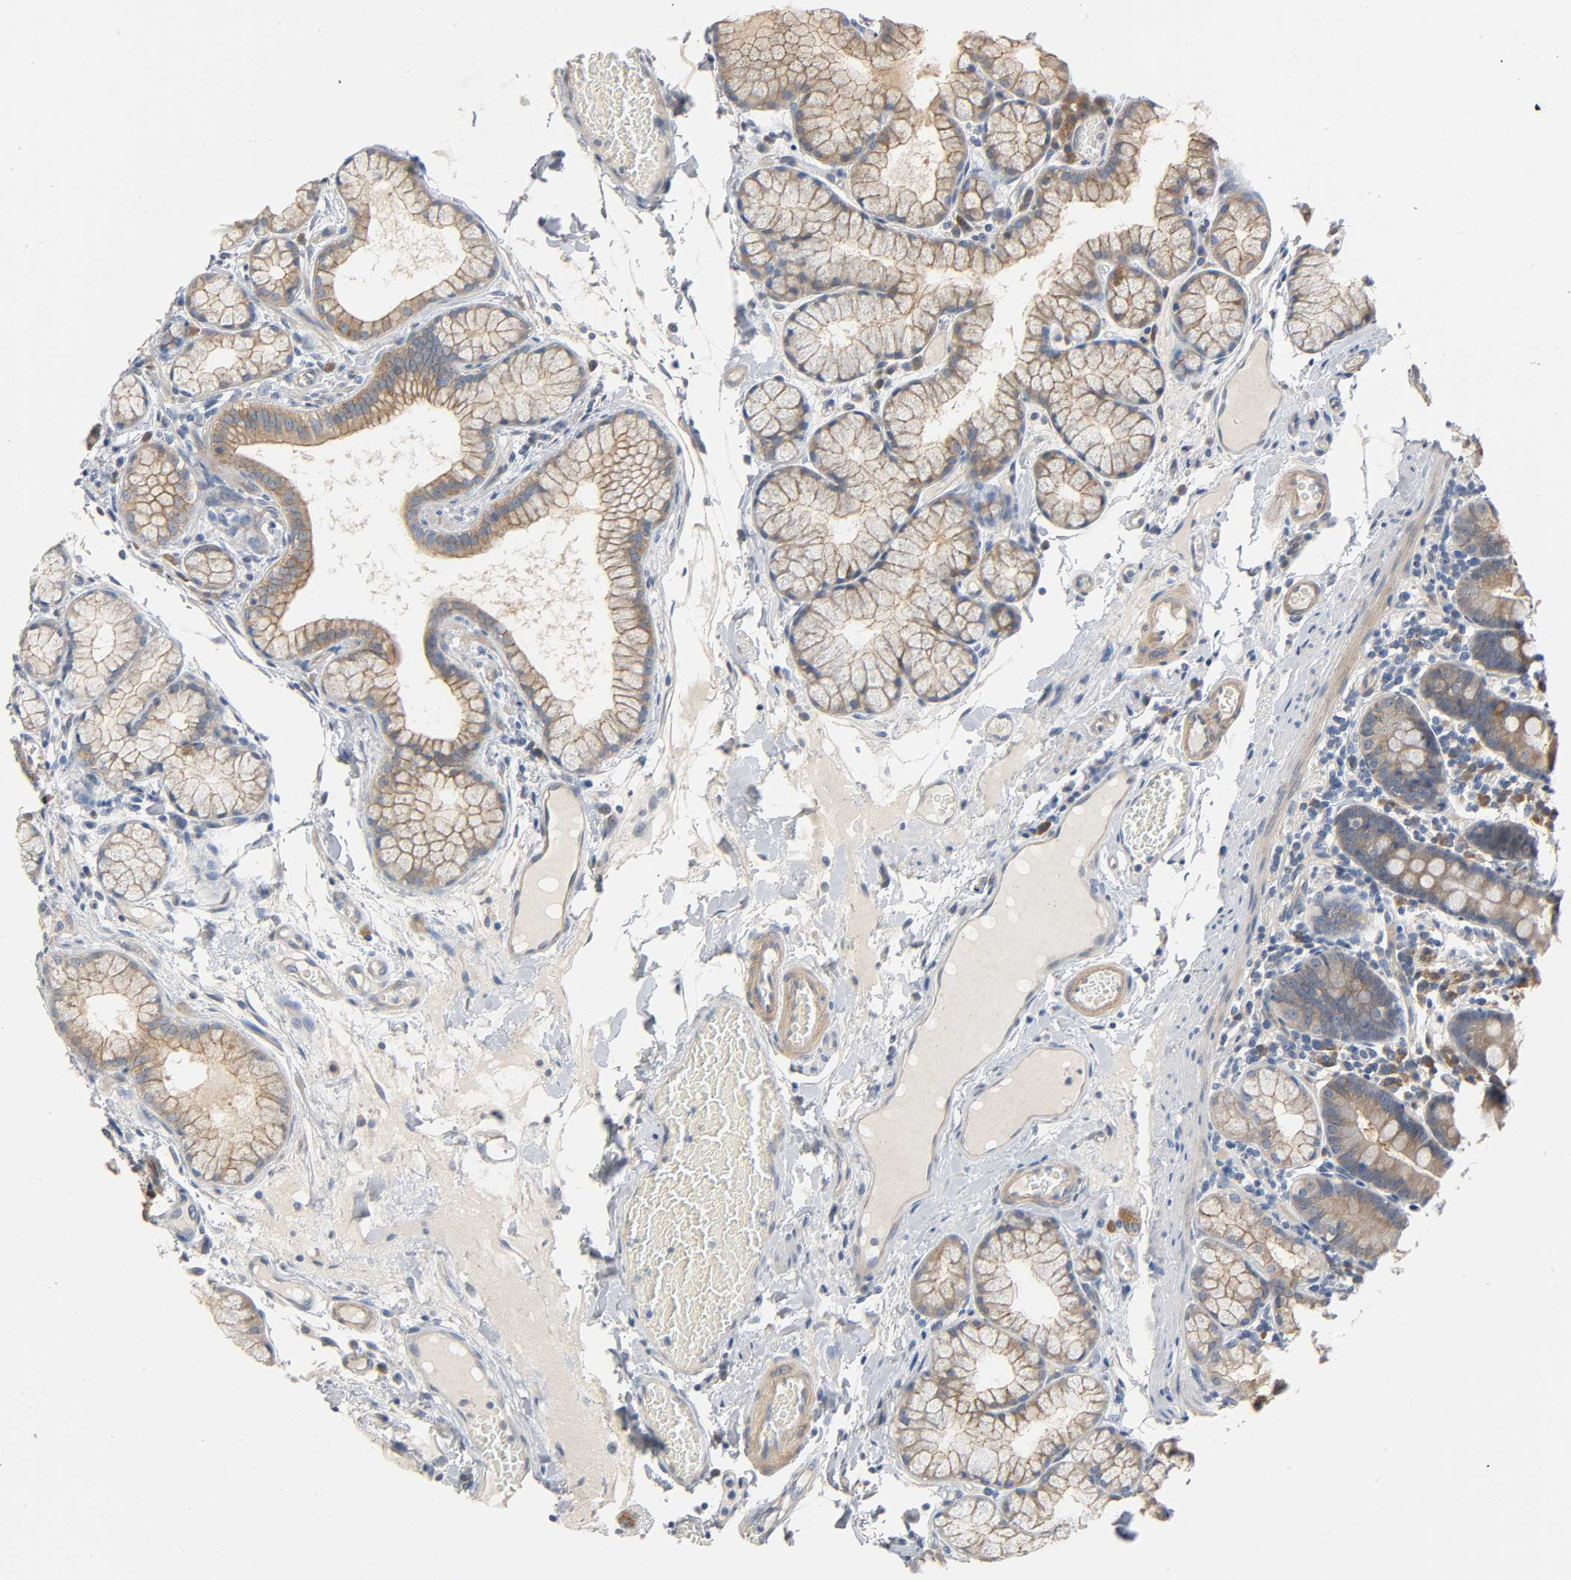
{"staining": {"intensity": "moderate", "quantity": ">75%", "location": "cytoplasmic/membranous"}, "tissue": "duodenum", "cell_type": "Glandular cells", "image_type": "normal", "snomed": [{"axis": "morphology", "description": "Normal tissue, NOS"}, {"axis": "topography", "description": "Duodenum"}], "caption": "Normal duodenum displays moderate cytoplasmic/membranous expression in approximately >75% of glandular cells (Stains: DAB (3,3'-diaminobenzidine) in brown, nuclei in blue, Microscopy: brightfield microscopy at high magnification)..", "gene": "ARPC1A", "patient": {"sex": "male", "age": 50}}